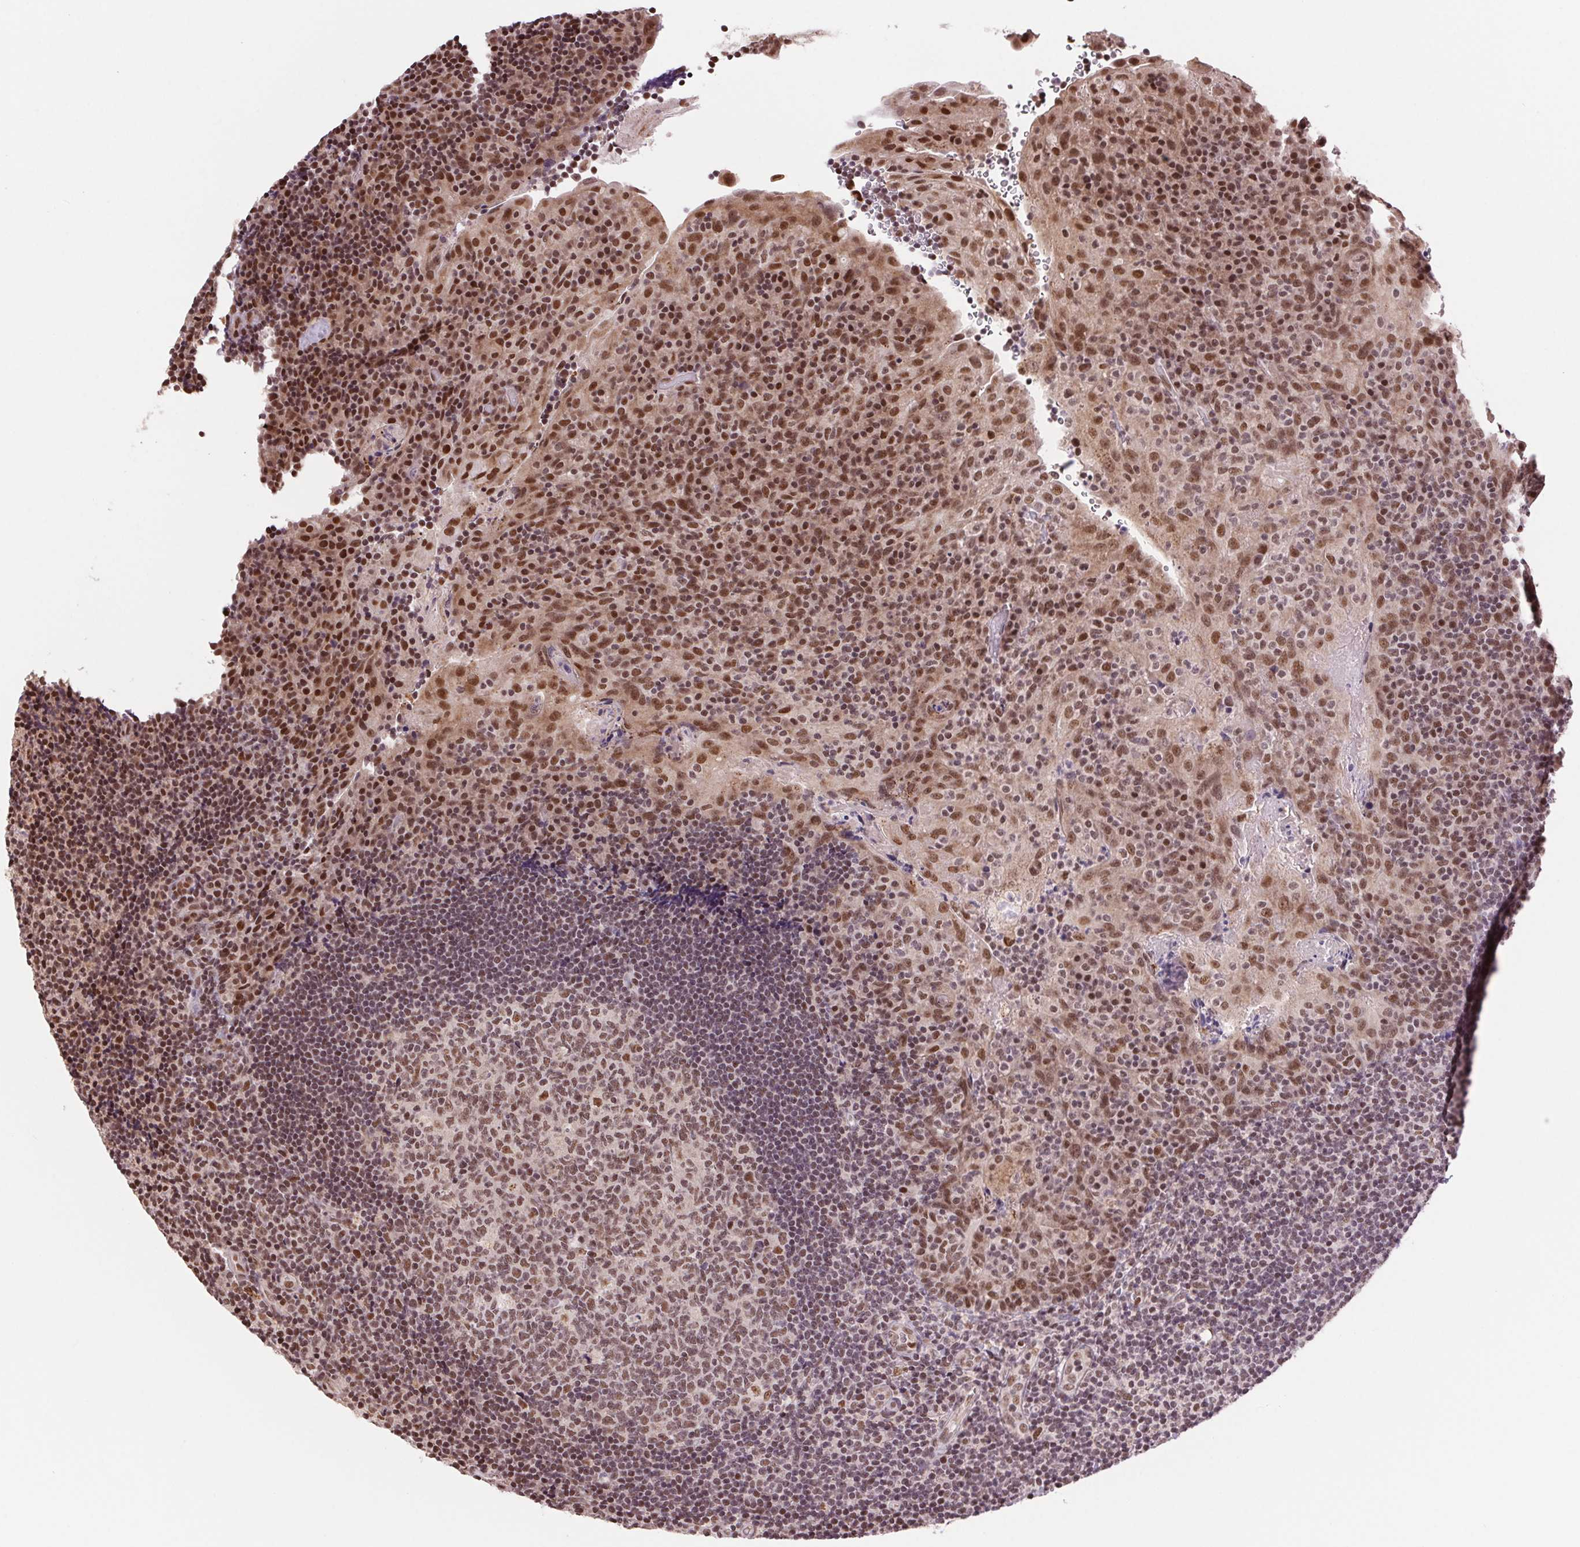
{"staining": {"intensity": "moderate", "quantity": "25%-75%", "location": "nuclear"}, "tissue": "tonsil", "cell_type": "Germinal center cells", "image_type": "normal", "snomed": [{"axis": "morphology", "description": "Normal tissue, NOS"}, {"axis": "topography", "description": "Tonsil"}], "caption": "Immunohistochemical staining of unremarkable human tonsil reveals 25%-75% levels of moderate nuclear protein expression in approximately 25%-75% of germinal center cells. Using DAB (3,3'-diaminobenzidine) (brown) and hematoxylin (blue) stains, captured at high magnification using brightfield microscopy.", "gene": "RAD23A", "patient": {"sex": "male", "age": 17}}